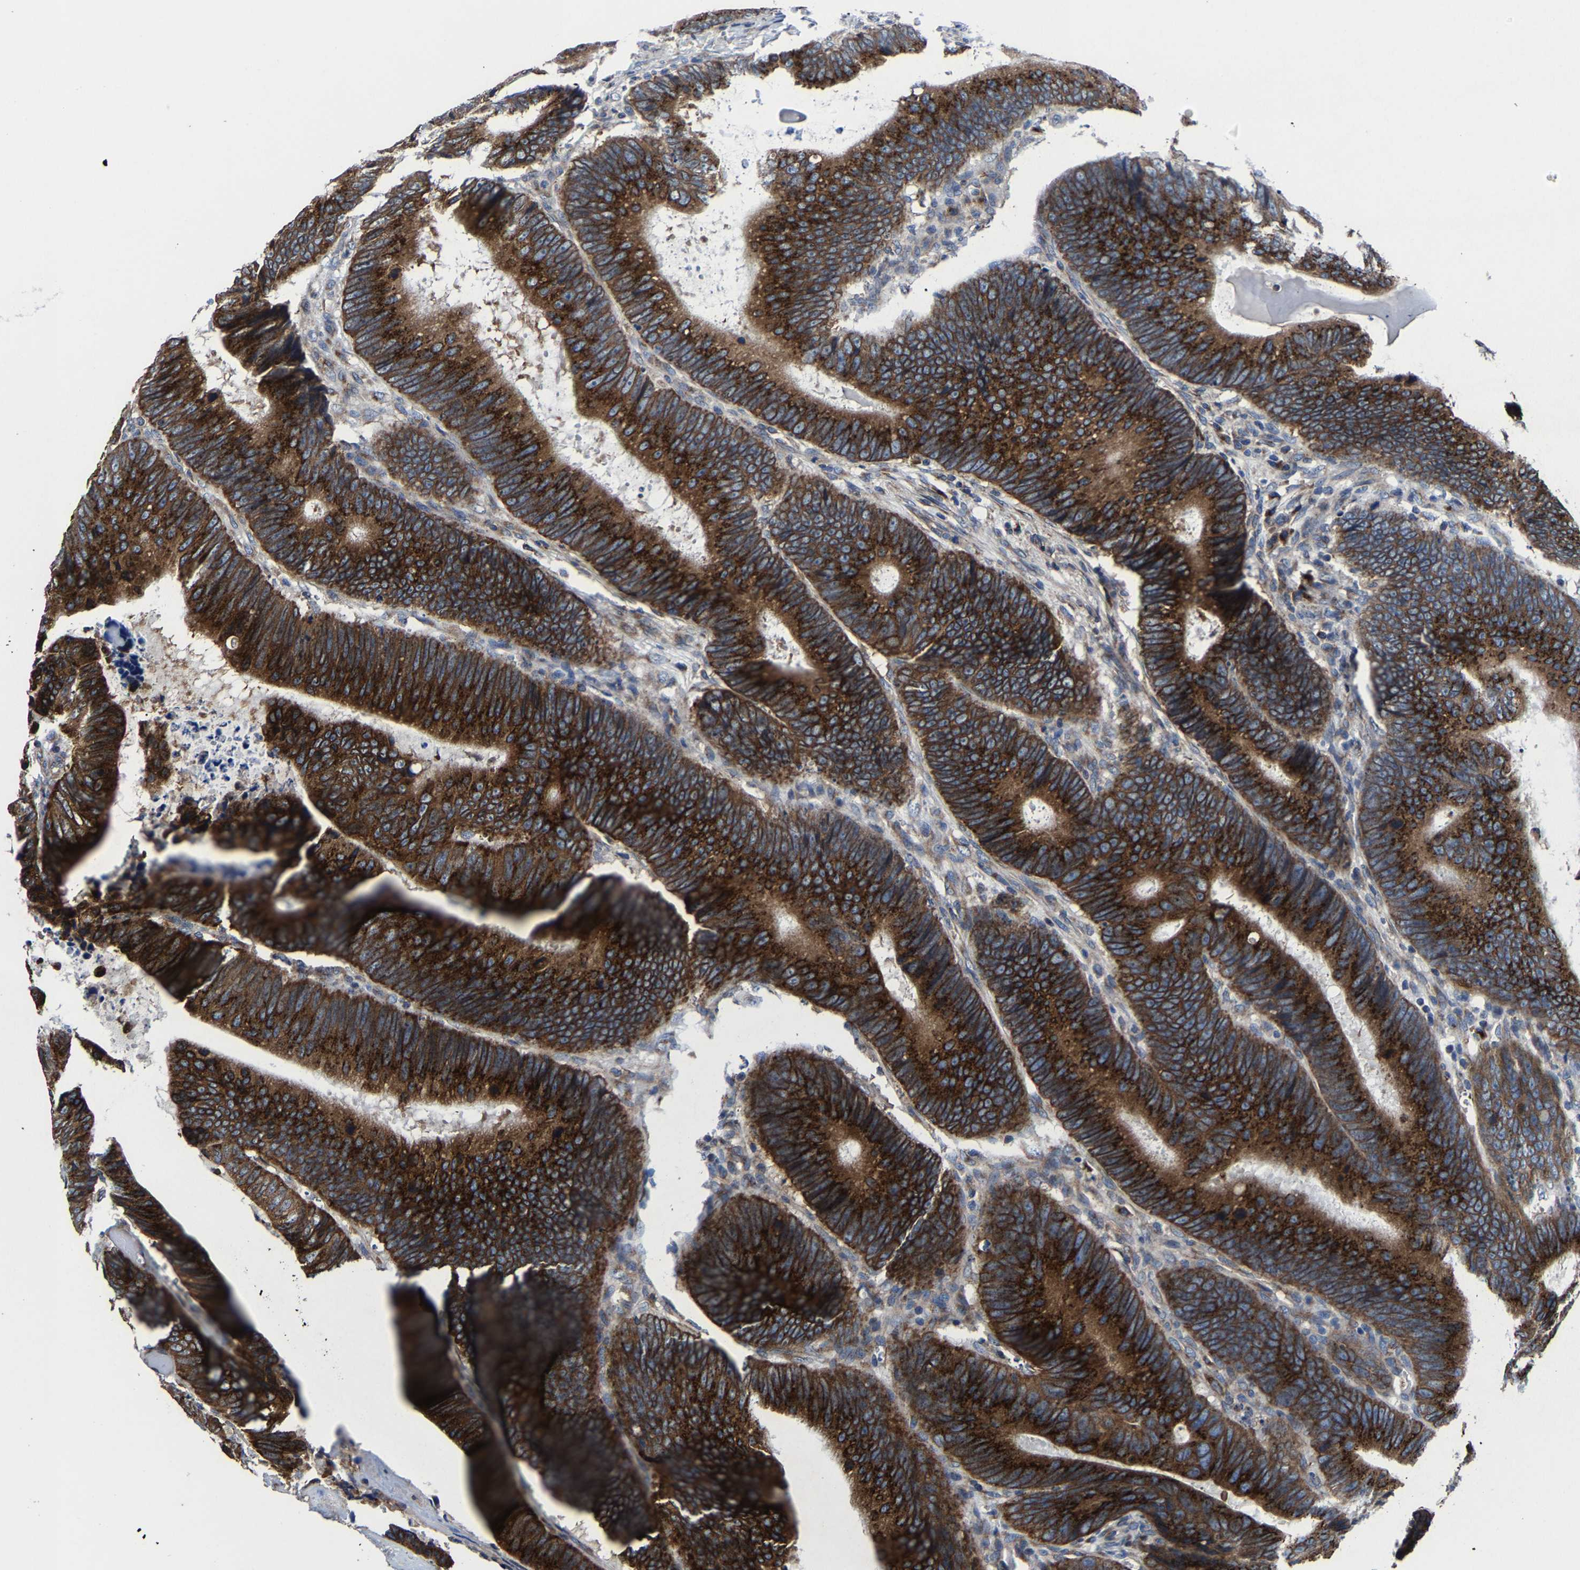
{"staining": {"intensity": "strong", "quantity": ">75%", "location": "cytoplasmic/membranous"}, "tissue": "colorectal cancer", "cell_type": "Tumor cells", "image_type": "cancer", "snomed": [{"axis": "morphology", "description": "Adenocarcinoma, NOS"}, {"axis": "topography", "description": "Colon"}], "caption": "A high-resolution photomicrograph shows immunohistochemistry staining of colorectal adenocarcinoma, which shows strong cytoplasmic/membranous positivity in about >75% of tumor cells.", "gene": "EBAG9", "patient": {"sex": "male", "age": 56}}